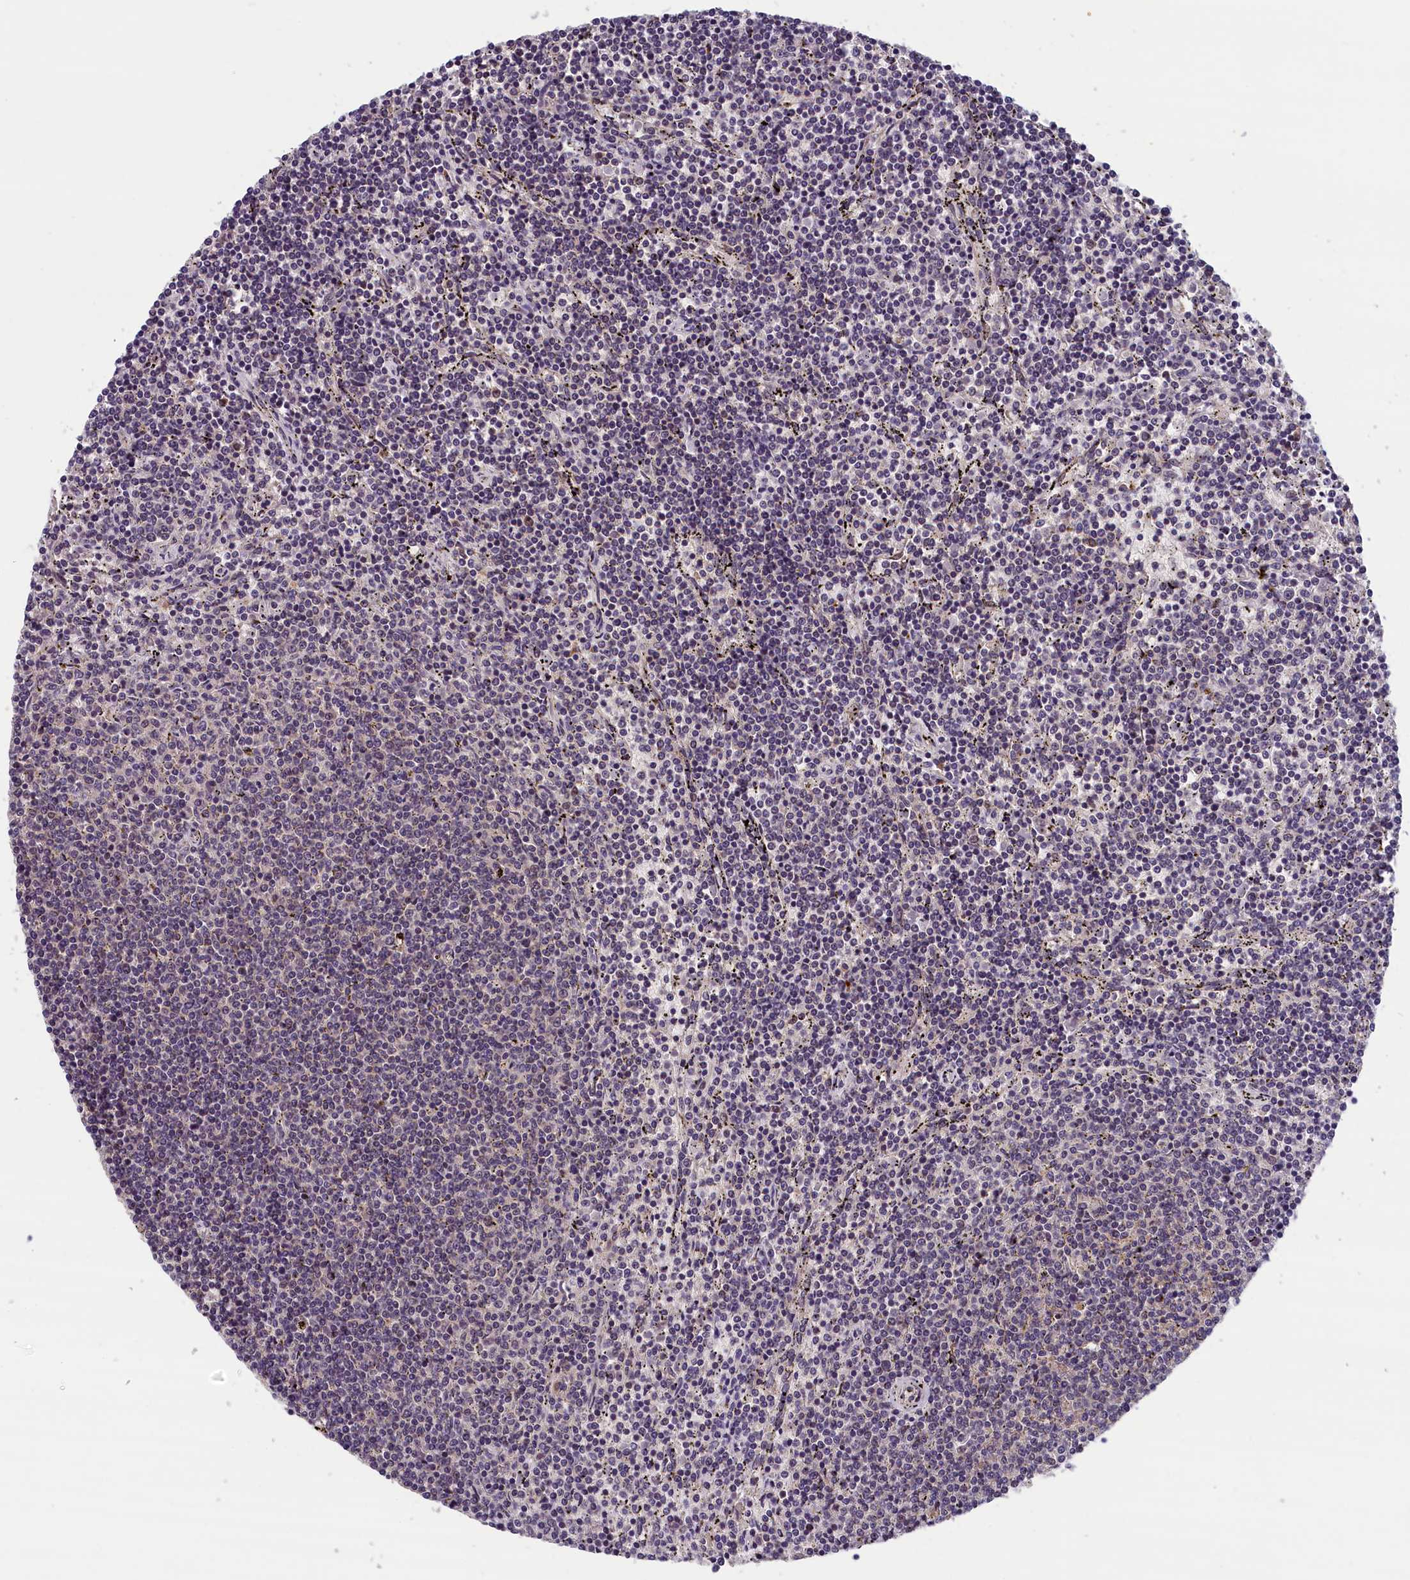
{"staining": {"intensity": "negative", "quantity": "none", "location": "none"}, "tissue": "lymphoma", "cell_type": "Tumor cells", "image_type": "cancer", "snomed": [{"axis": "morphology", "description": "Malignant lymphoma, non-Hodgkin's type, Low grade"}, {"axis": "topography", "description": "Spleen"}], "caption": "Lymphoma stained for a protein using immunohistochemistry (IHC) displays no staining tumor cells.", "gene": "KCNK6", "patient": {"sex": "female", "age": 50}}